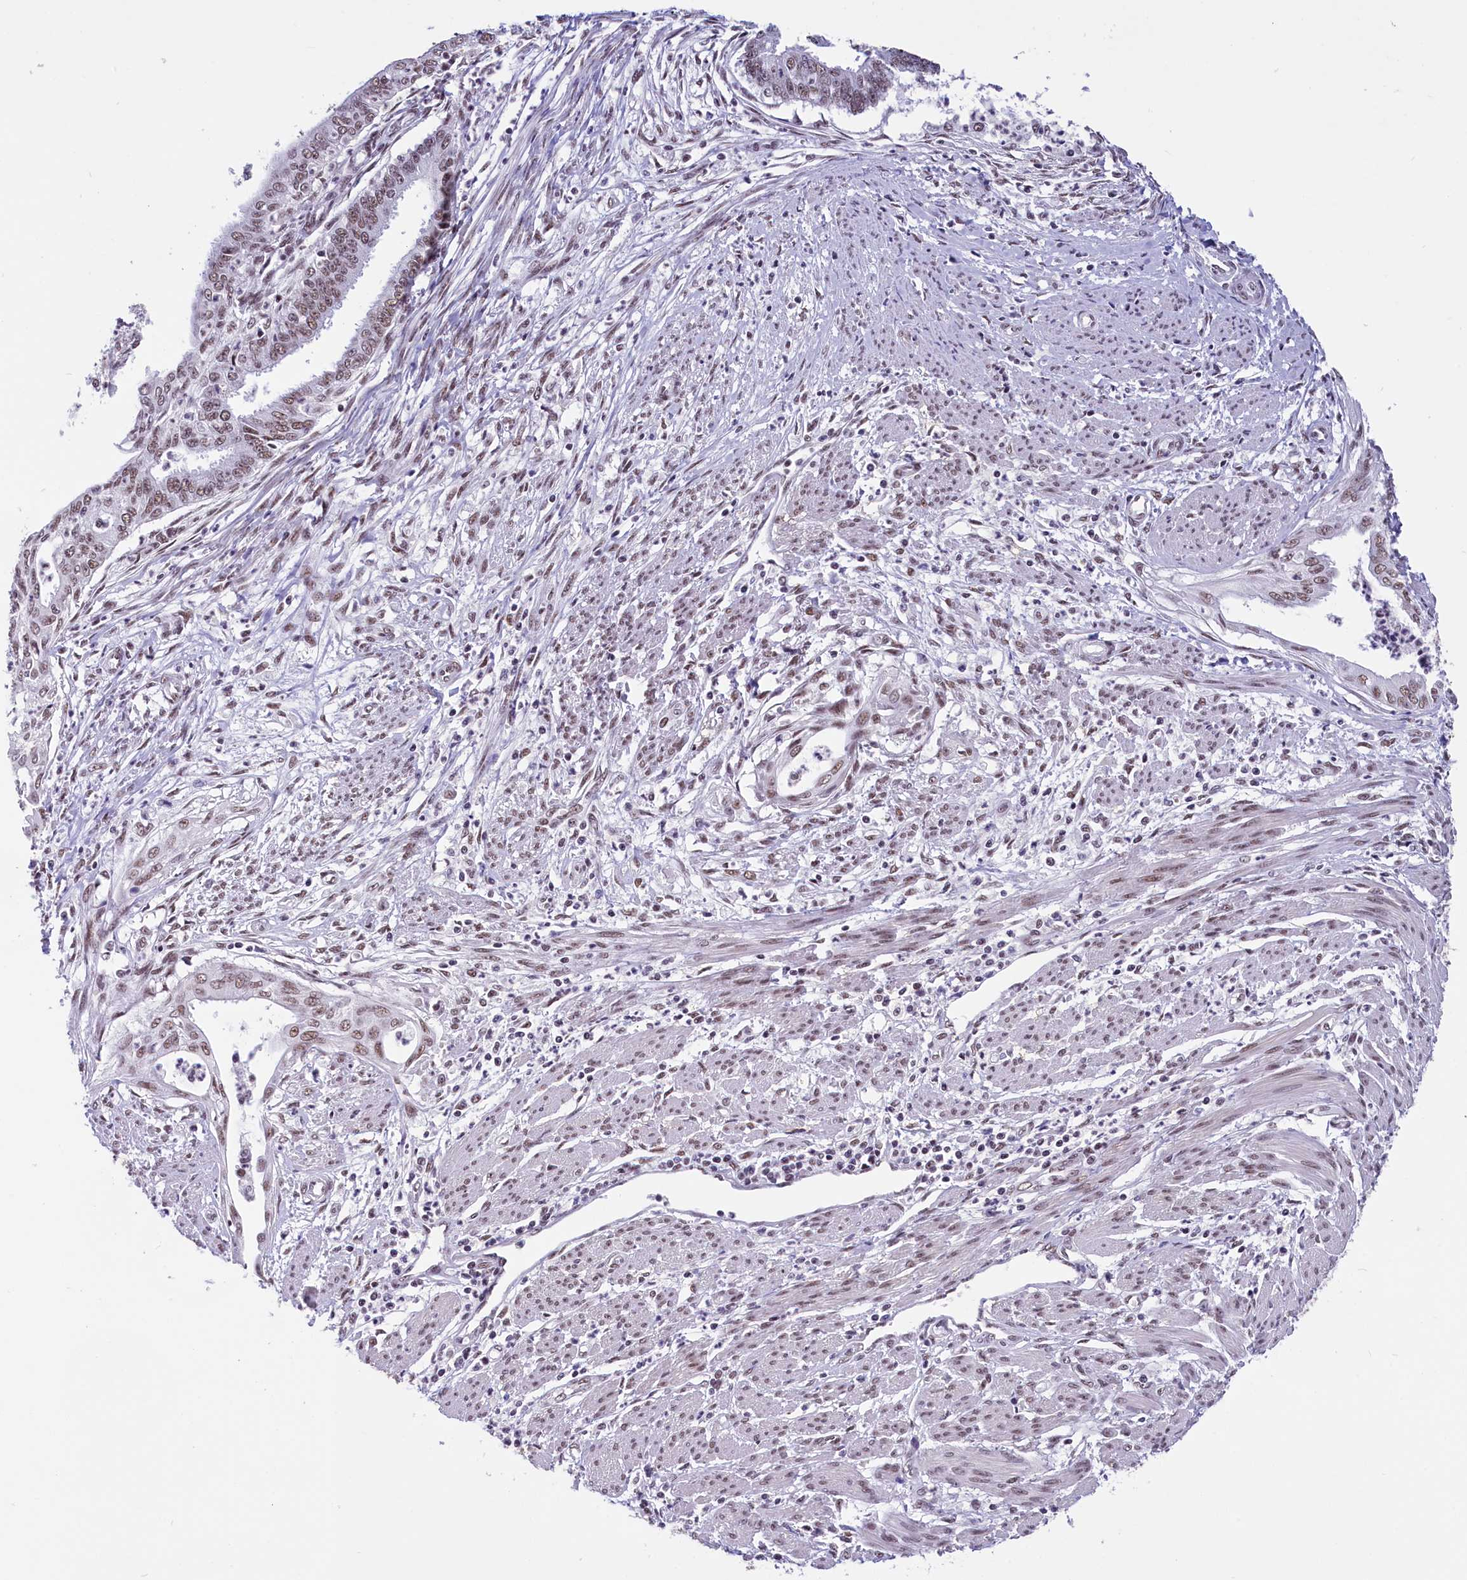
{"staining": {"intensity": "weak", "quantity": ">75%", "location": "nuclear"}, "tissue": "endometrial cancer", "cell_type": "Tumor cells", "image_type": "cancer", "snomed": [{"axis": "morphology", "description": "Adenocarcinoma, NOS"}, {"axis": "topography", "description": "Endometrium"}], "caption": "Human endometrial adenocarcinoma stained with a brown dye exhibits weak nuclear positive positivity in approximately >75% of tumor cells.", "gene": "ZC3H4", "patient": {"sex": "female", "age": 73}}